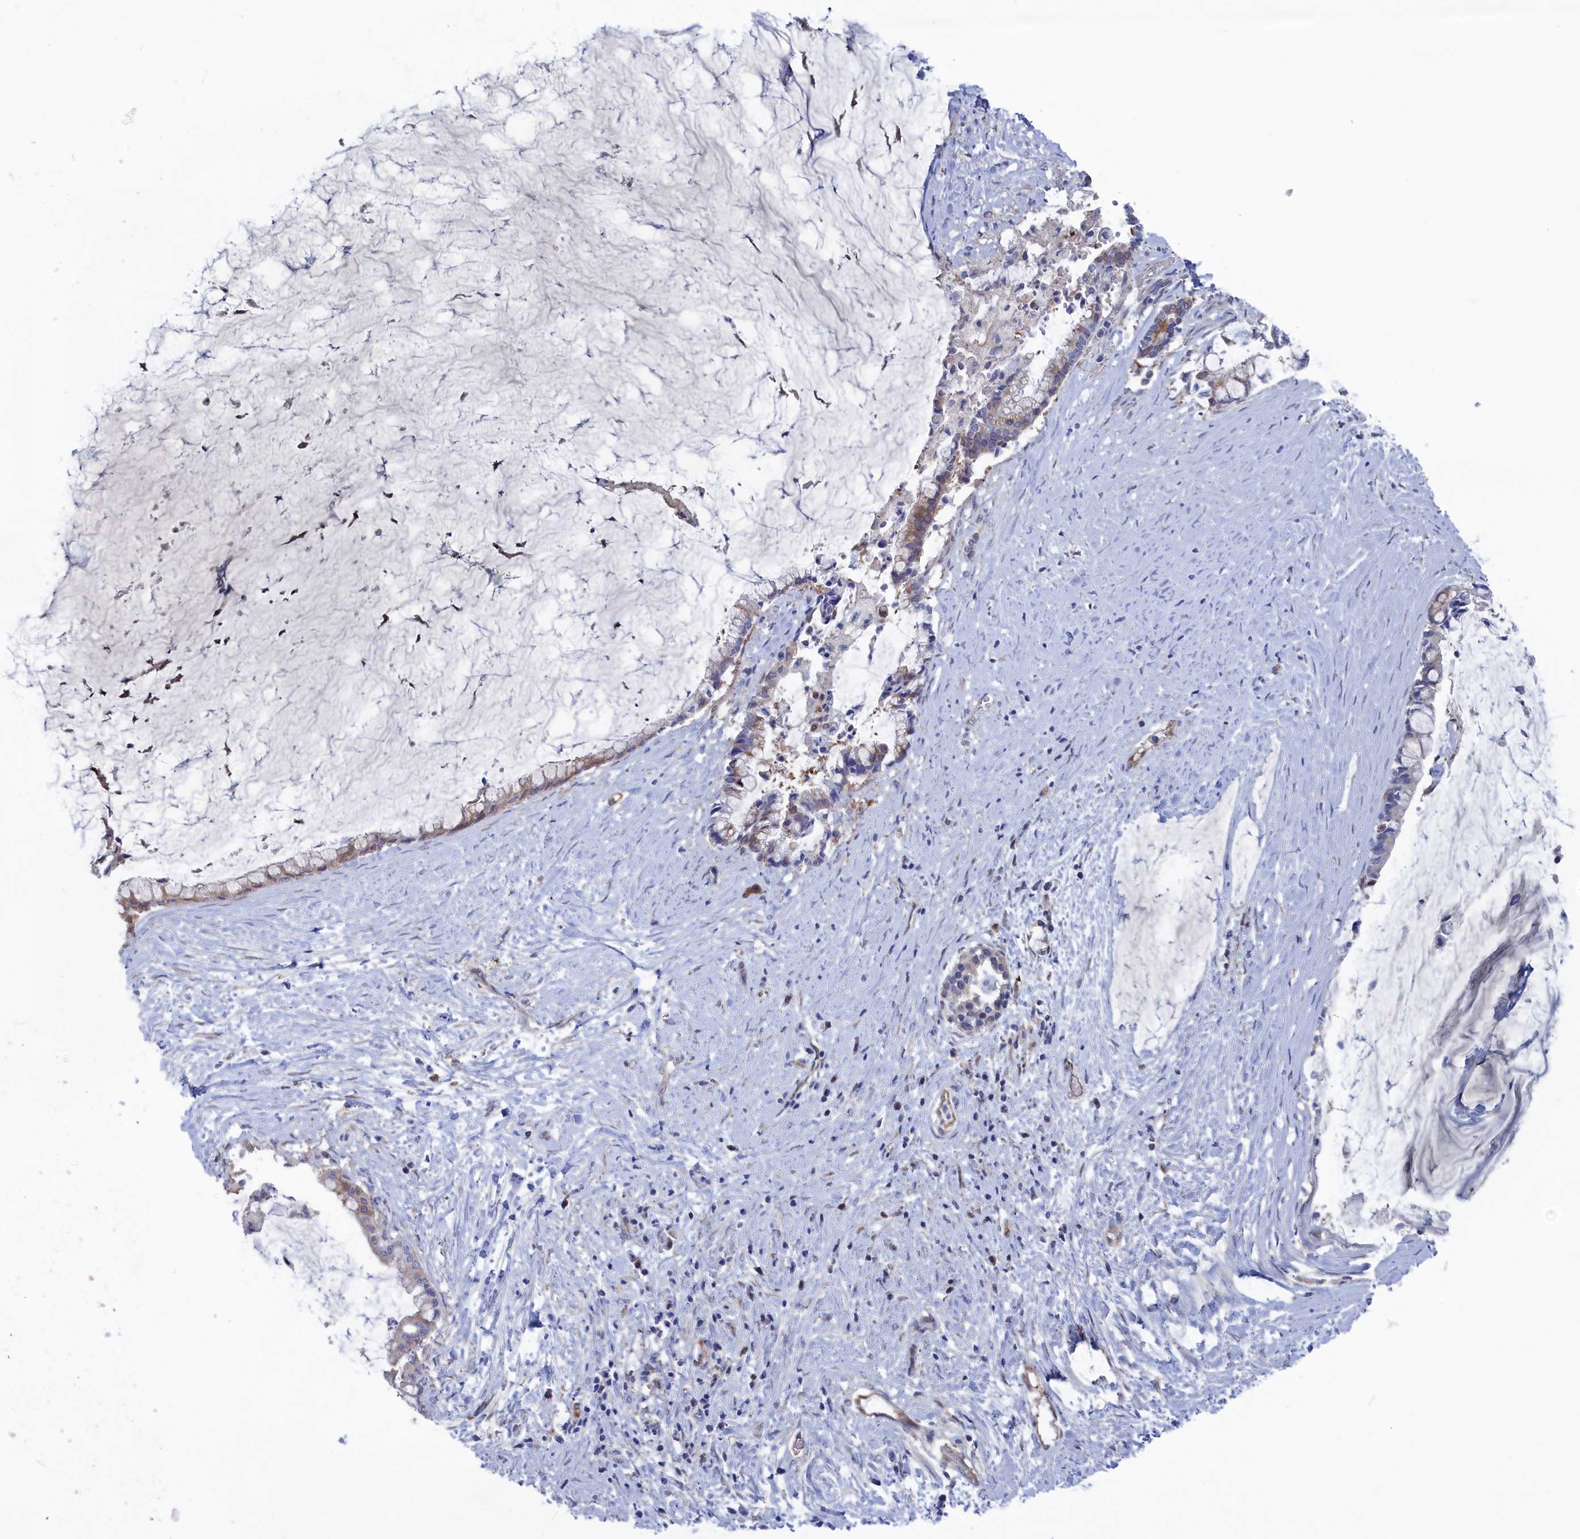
{"staining": {"intensity": "weak", "quantity": "<25%", "location": "cytoplasmic/membranous"}, "tissue": "pancreatic cancer", "cell_type": "Tumor cells", "image_type": "cancer", "snomed": [{"axis": "morphology", "description": "Adenocarcinoma, NOS"}, {"axis": "topography", "description": "Pancreas"}], "caption": "Pancreatic cancer (adenocarcinoma) was stained to show a protein in brown. There is no significant positivity in tumor cells.", "gene": "NUTF2", "patient": {"sex": "male", "age": 41}}